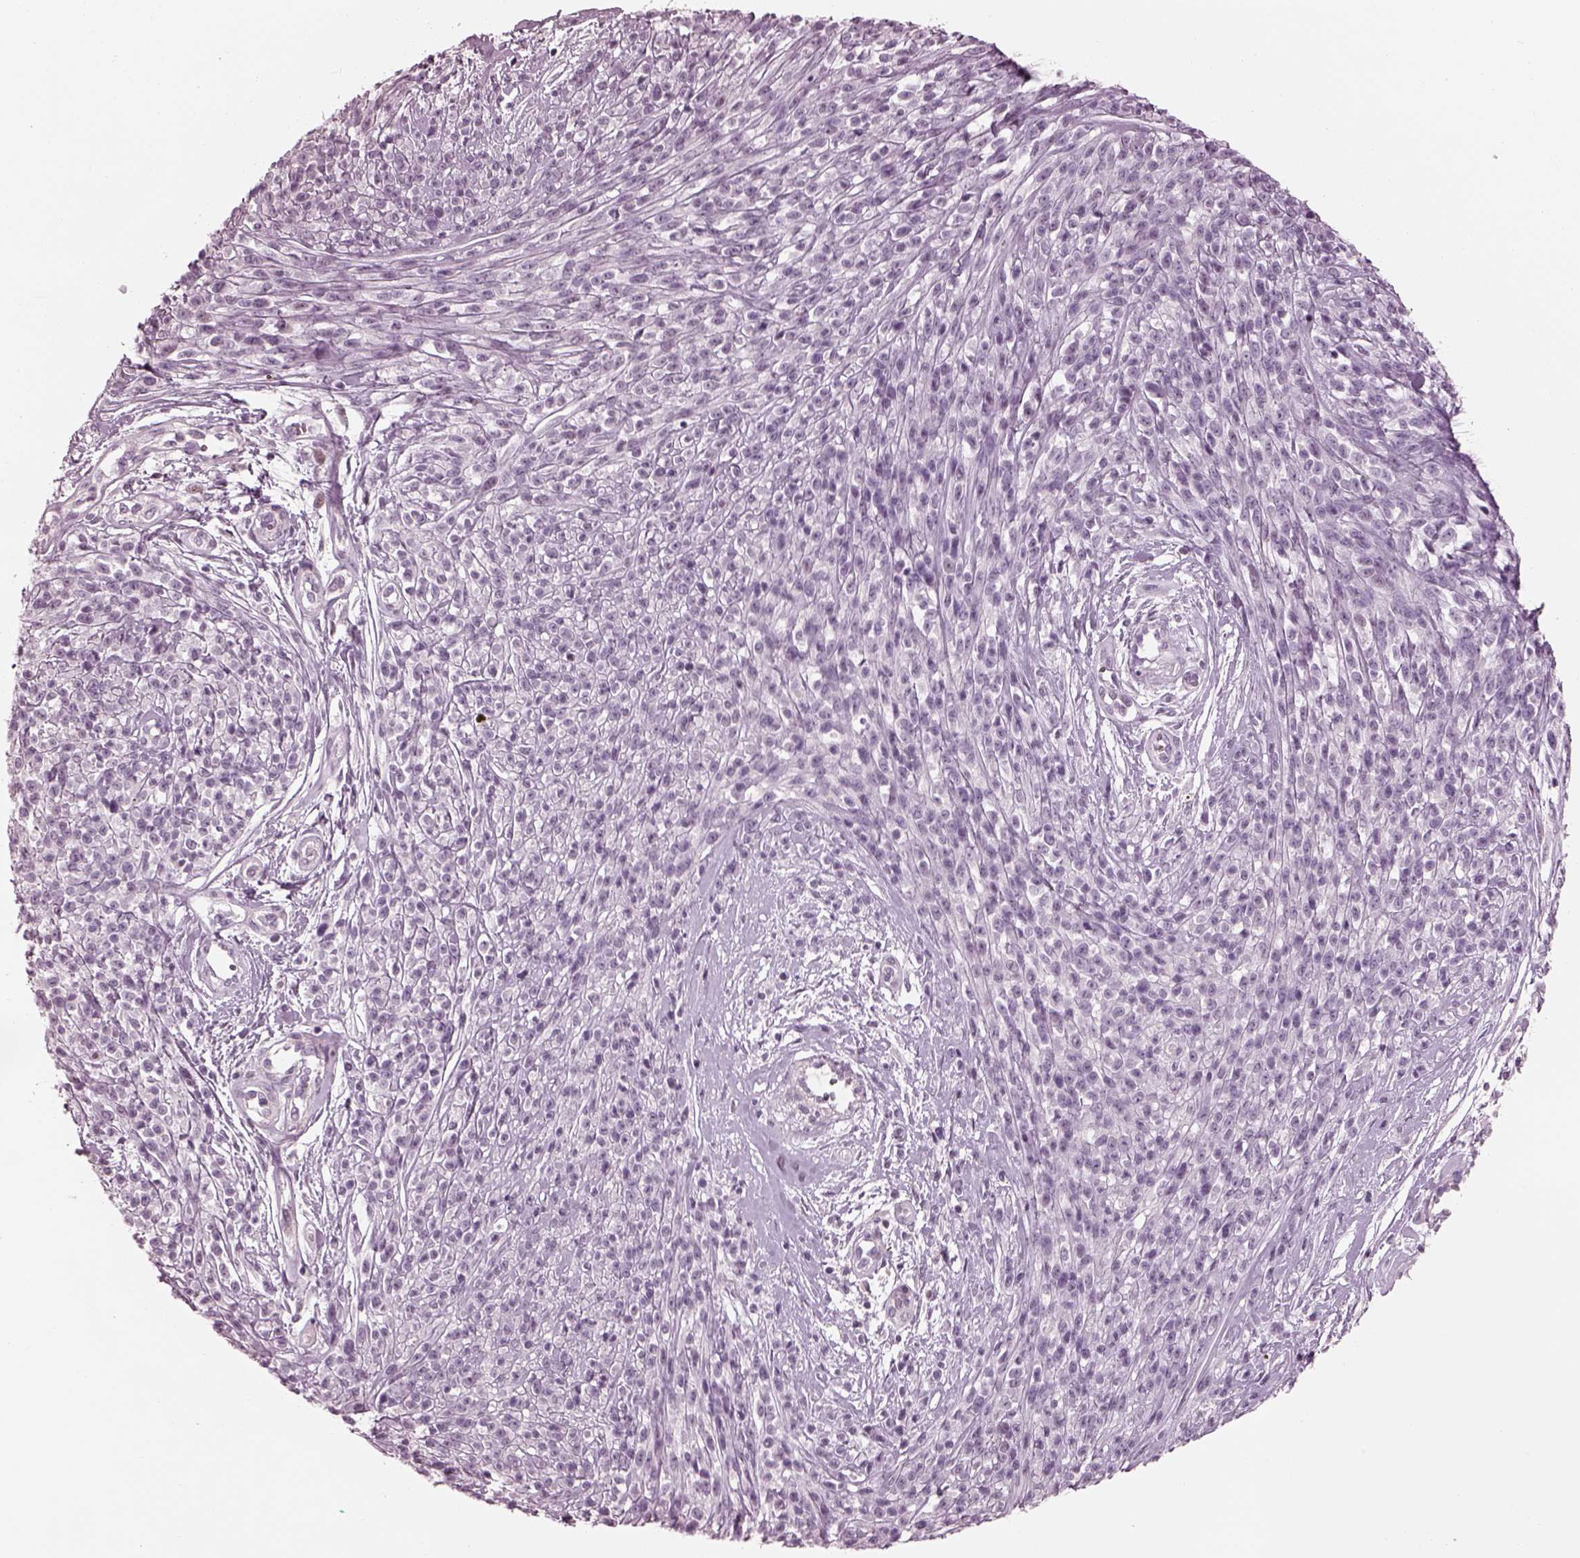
{"staining": {"intensity": "negative", "quantity": "none", "location": "none"}, "tissue": "melanoma", "cell_type": "Tumor cells", "image_type": "cancer", "snomed": [{"axis": "morphology", "description": "Malignant melanoma, NOS"}, {"axis": "topography", "description": "Skin"}, {"axis": "topography", "description": "Skin of trunk"}], "caption": "Immunohistochemical staining of human melanoma shows no significant positivity in tumor cells.", "gene": "BFSP1", "patient": {"sex": "male", "age": 74}}